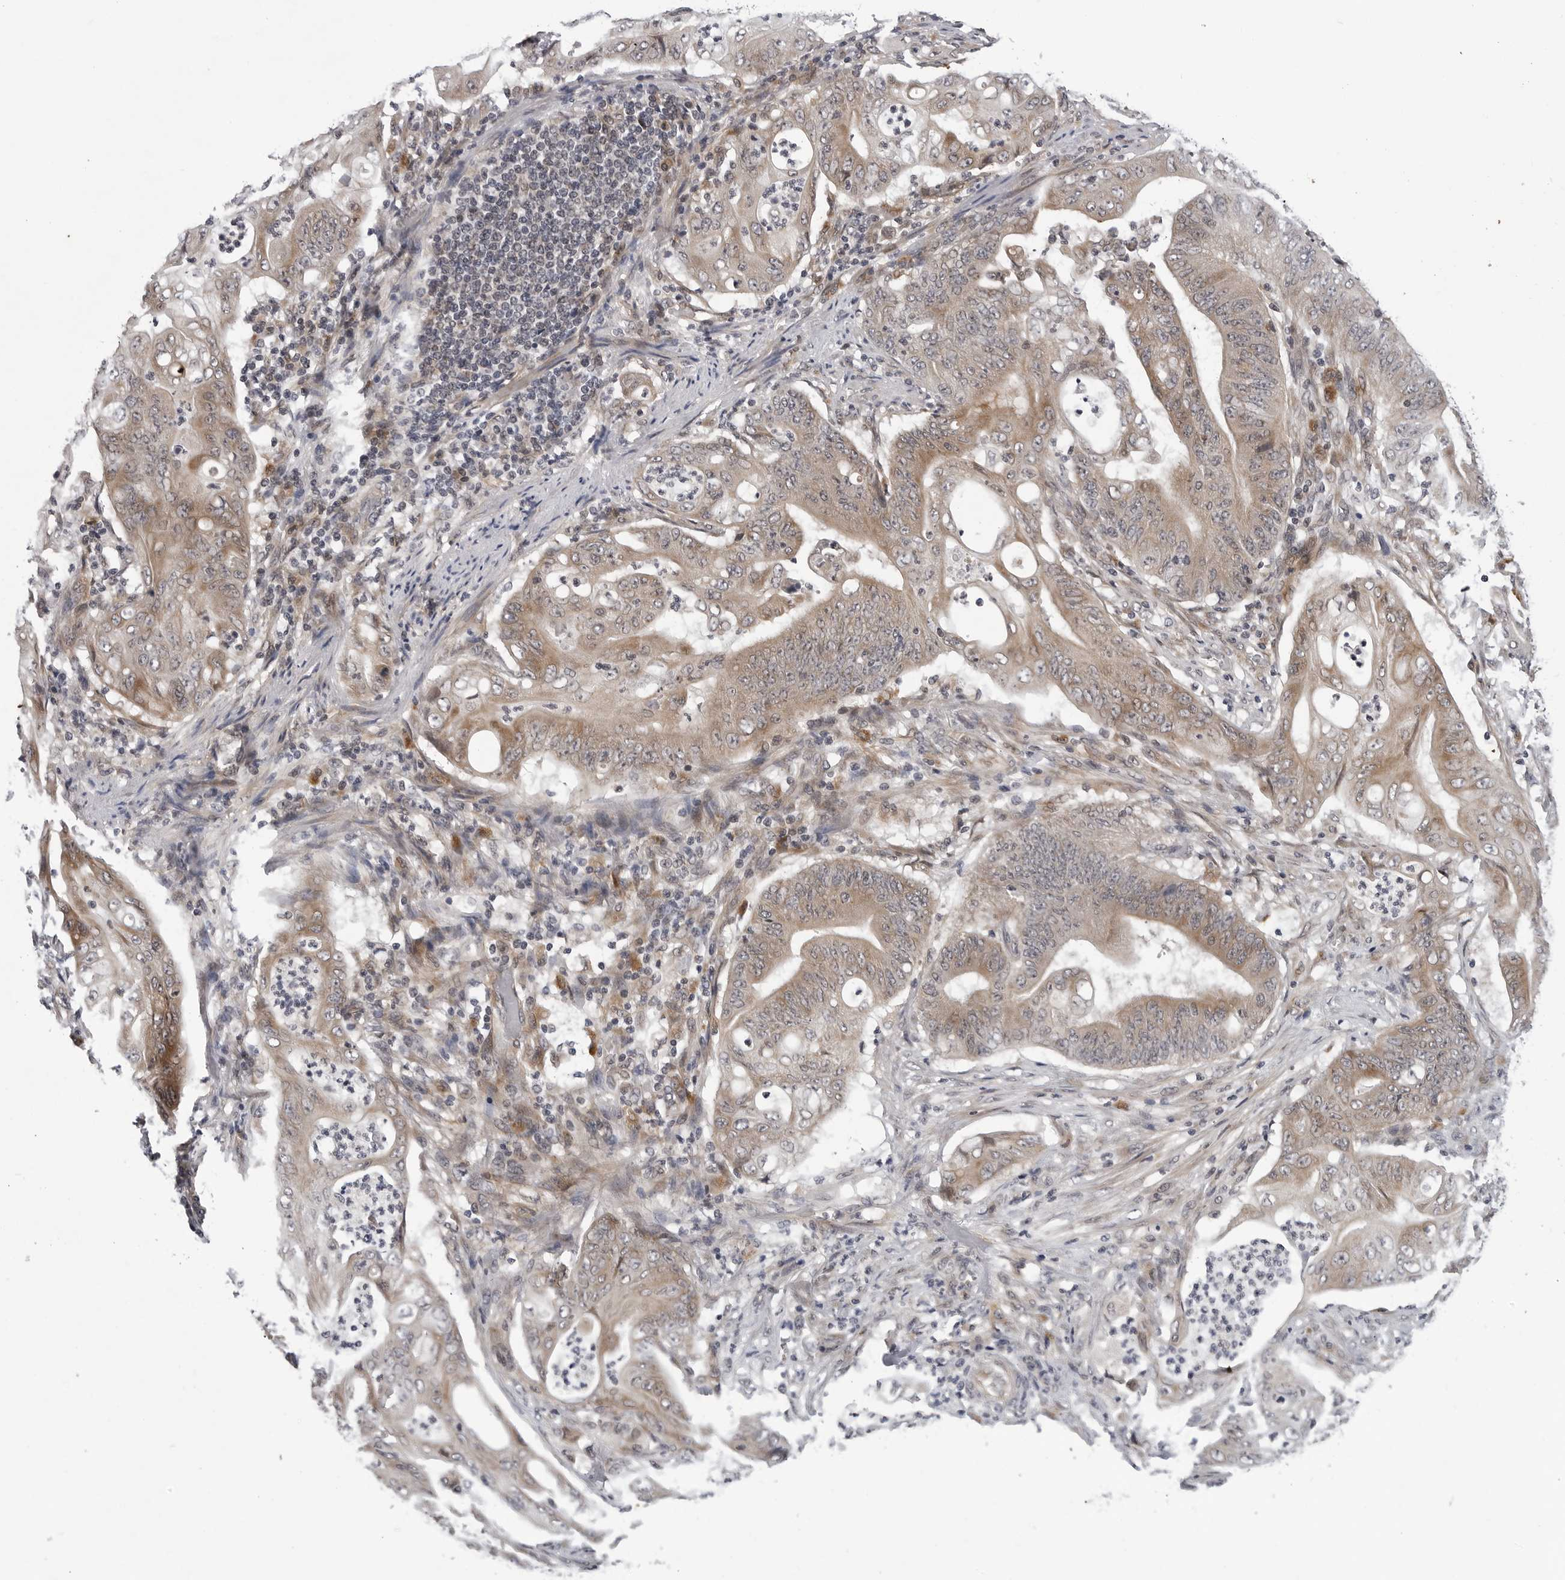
{"staining": {"intensity": "moderate", "quantity": ">75%", "location": "cytoplasmic/membranous"}, "tissue": "stomach cancer", "cell_type": "Tumor cells", "image_type": "cancer", "snomed": [{"axis": "morphology", "description": "Adenocarcinoma, NOS"}, {"axis": "topography", "description": "Stomach"}], "caption": "Tumor cells reveal medium levels of moderate cytoplasmic/membranous positivity in approximately >75% of cells in human adenocarcinoma (stomach). Ihc stains the protein of interest in brown and the nuclei are stained blue.", "gene": "KIAA1614", "patient": {"sex": "female", "age": 73}}